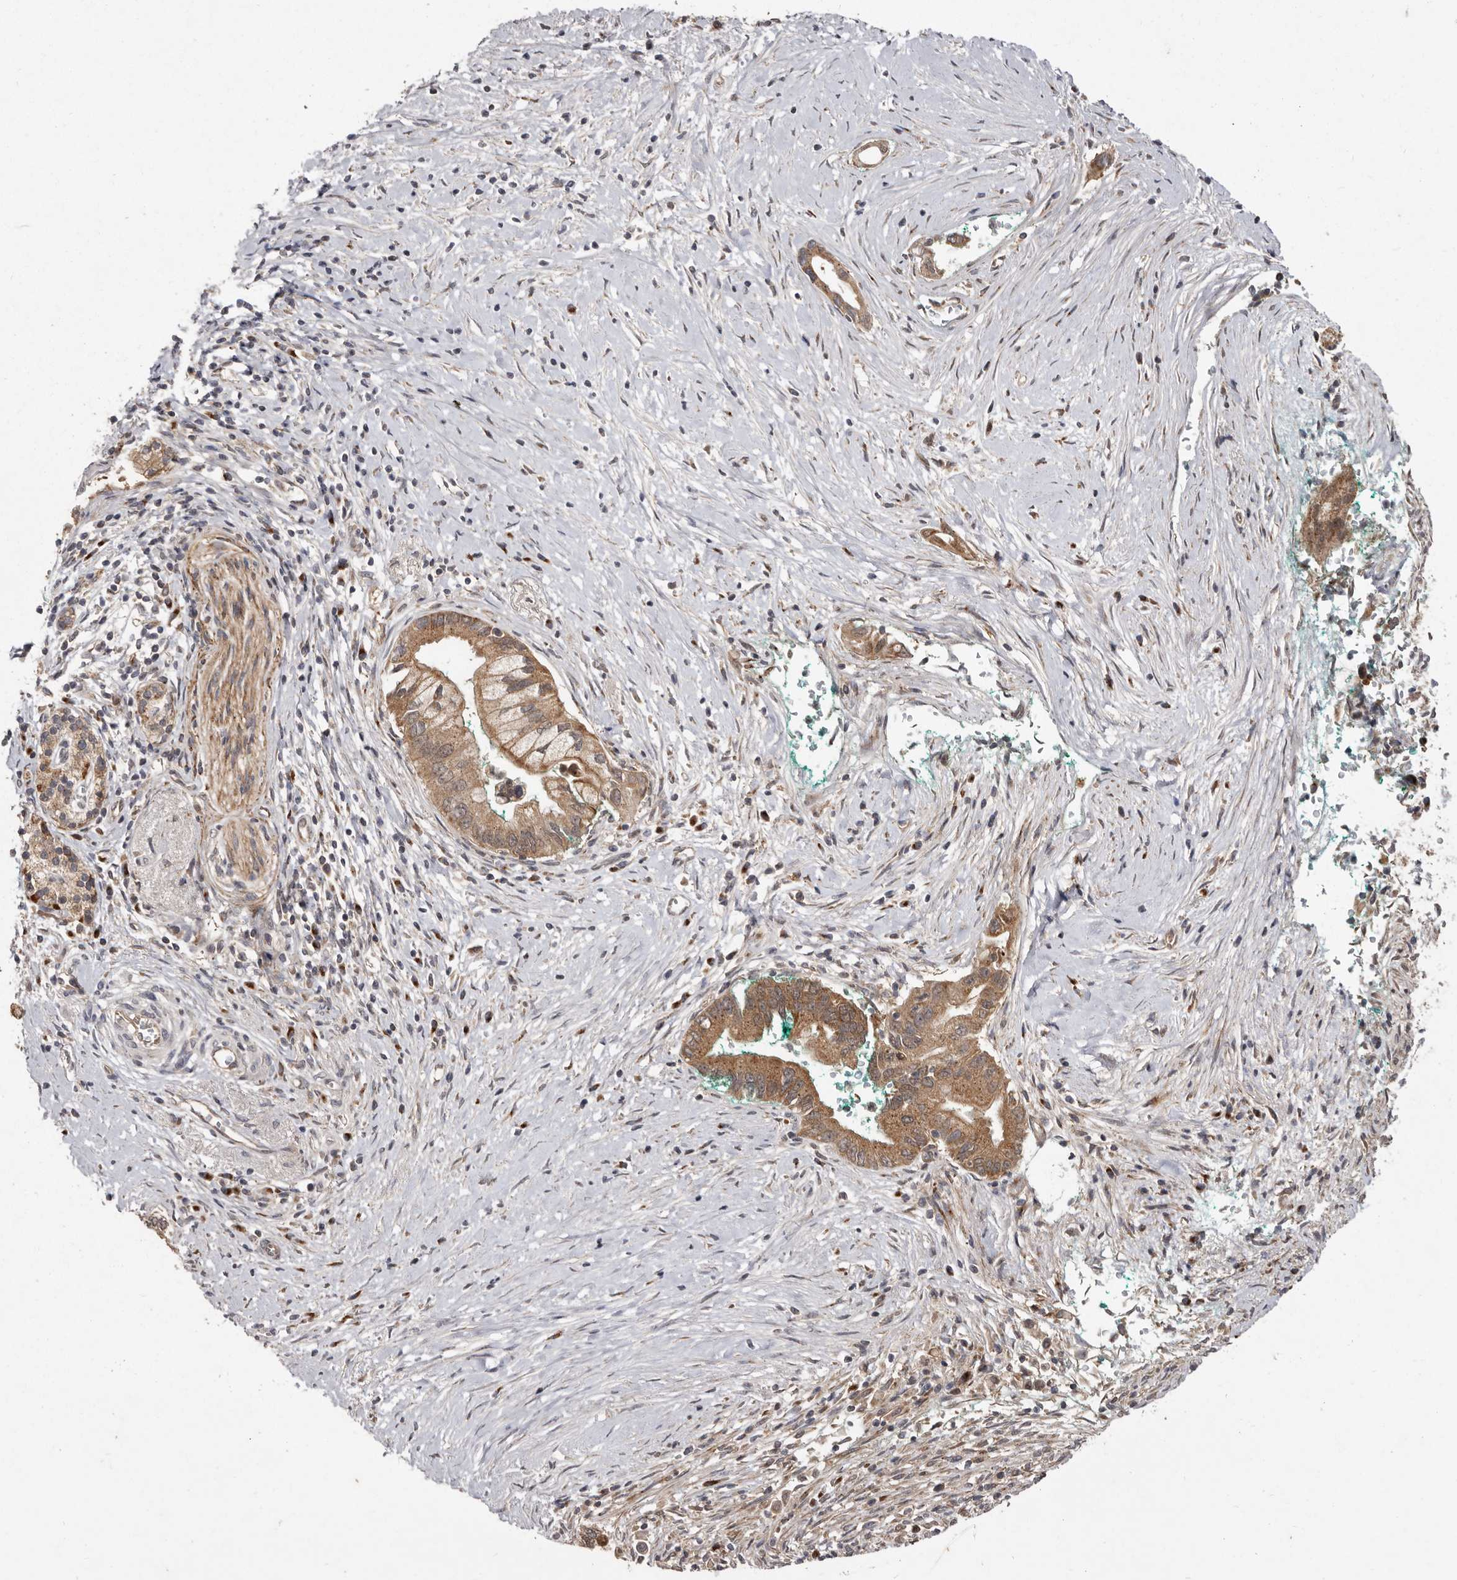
{"staining": {"intensity": "moderate", "quantity": ">75%", "location": "cytoplasmic/membranous"}, "tissue": "pancreatic cancer", "cell_type": "Tumor cells", "image_type": "cancer", "snomed": [{"axis": "morphology", "description": "Adenocarcinoma, NOS"}, {"axis": "topography", "description": "Pancreas"}], "caption": "This micrograph exhibits IHC staining of human pancreatic cancer (adenocarcinoma), with medium moderate cytoplasmic/membranous staining in approximately >75% of tumor cells.", "gene": "FLAD1", "patient": {"sex": "male", "age": 78}}